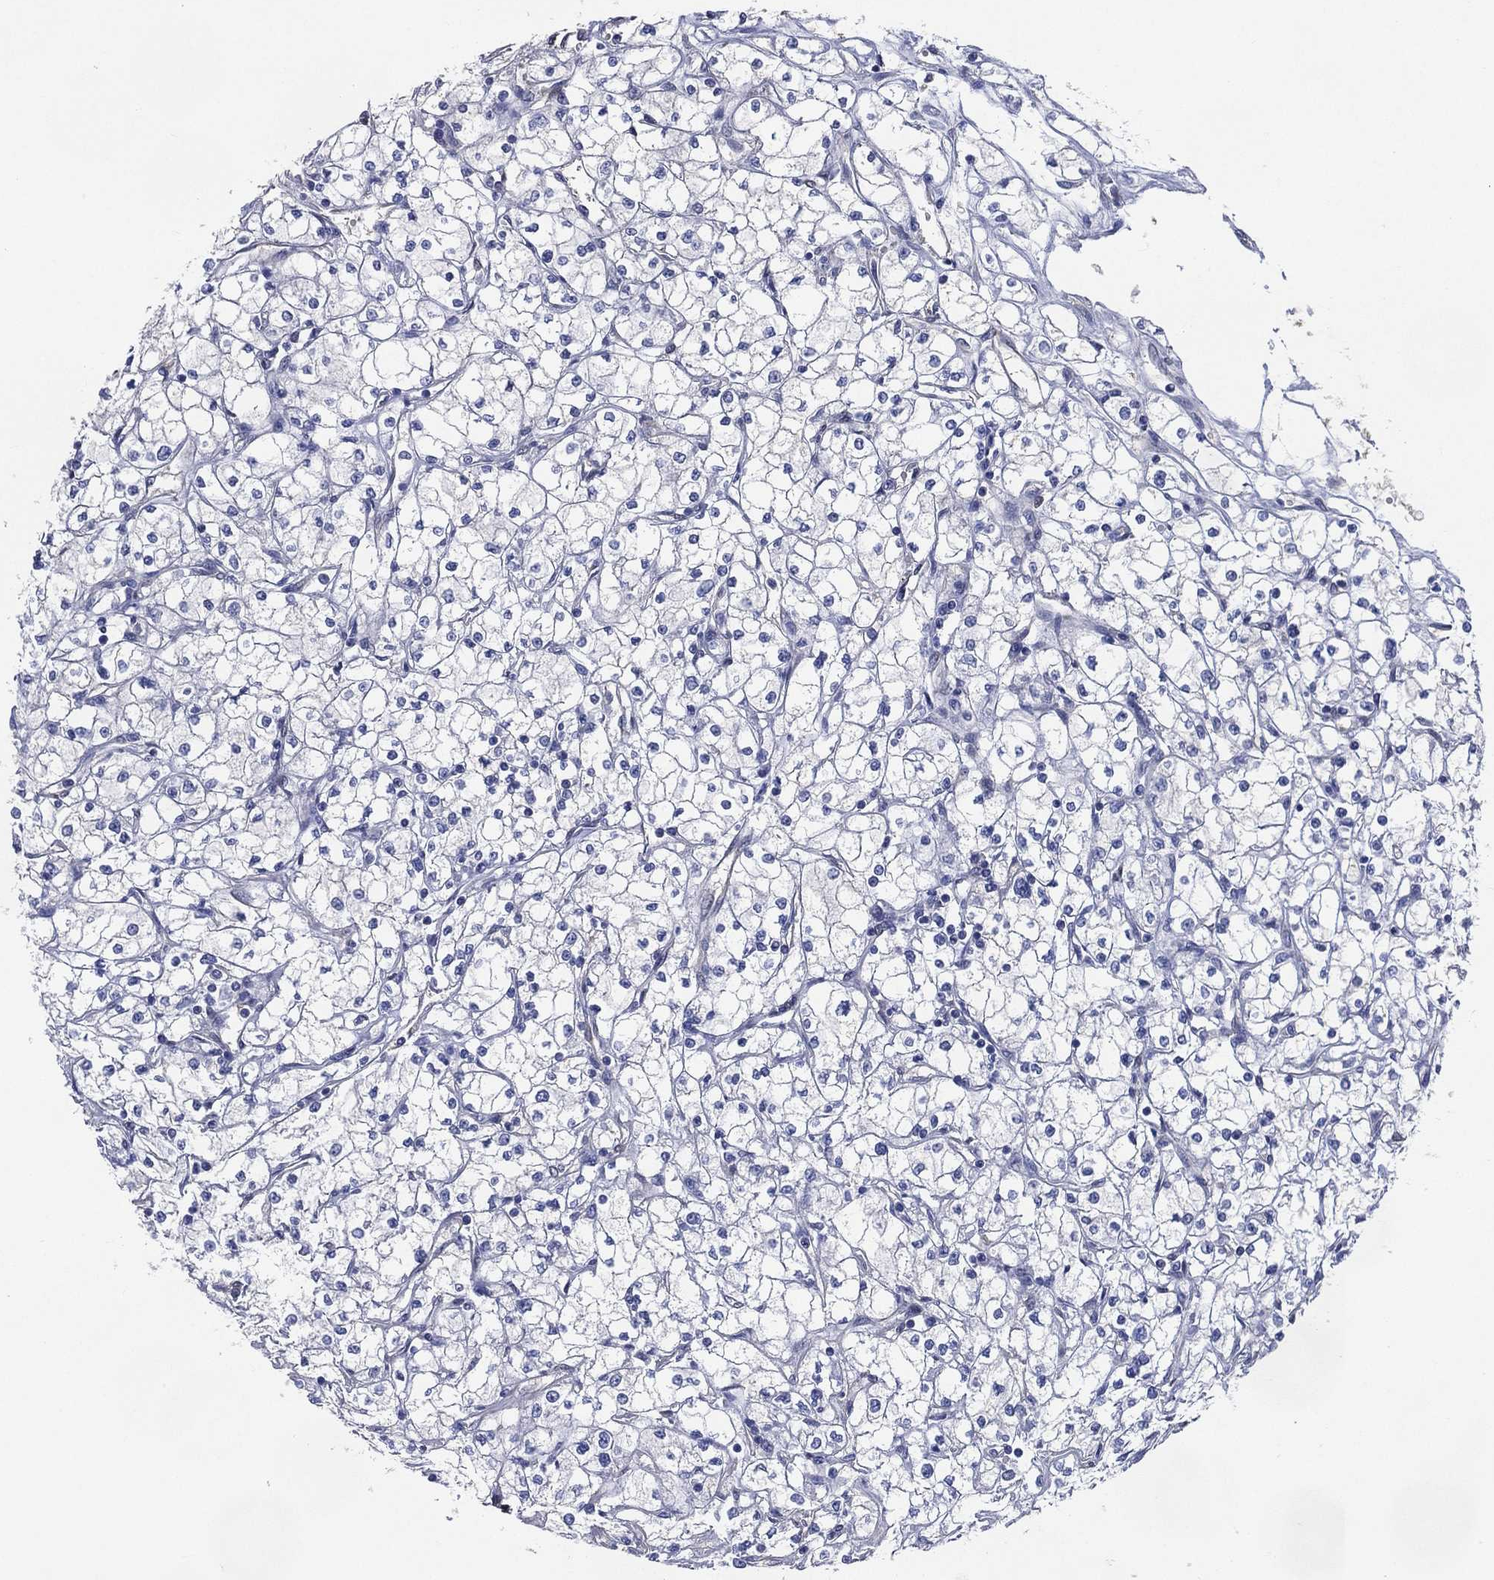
{"staining": {"intensity": "negative", "quantity": "none", "location": "none"}, "tissue": "renal cancer", "cell_type": "Tumor cells", "image_type": "cancer", "snomed": [{"axis": "morphology", "description": "Adenocarcinoma, NOS"}, {"axis": "topography", "description": "Kidney"}], "caption": "Renal cancer stained for a protein using immunohistochemistry (IHC) reveals no expression tumor cells.", "gene": "AK1", "patient": {"sex": "male", "age": 67}}